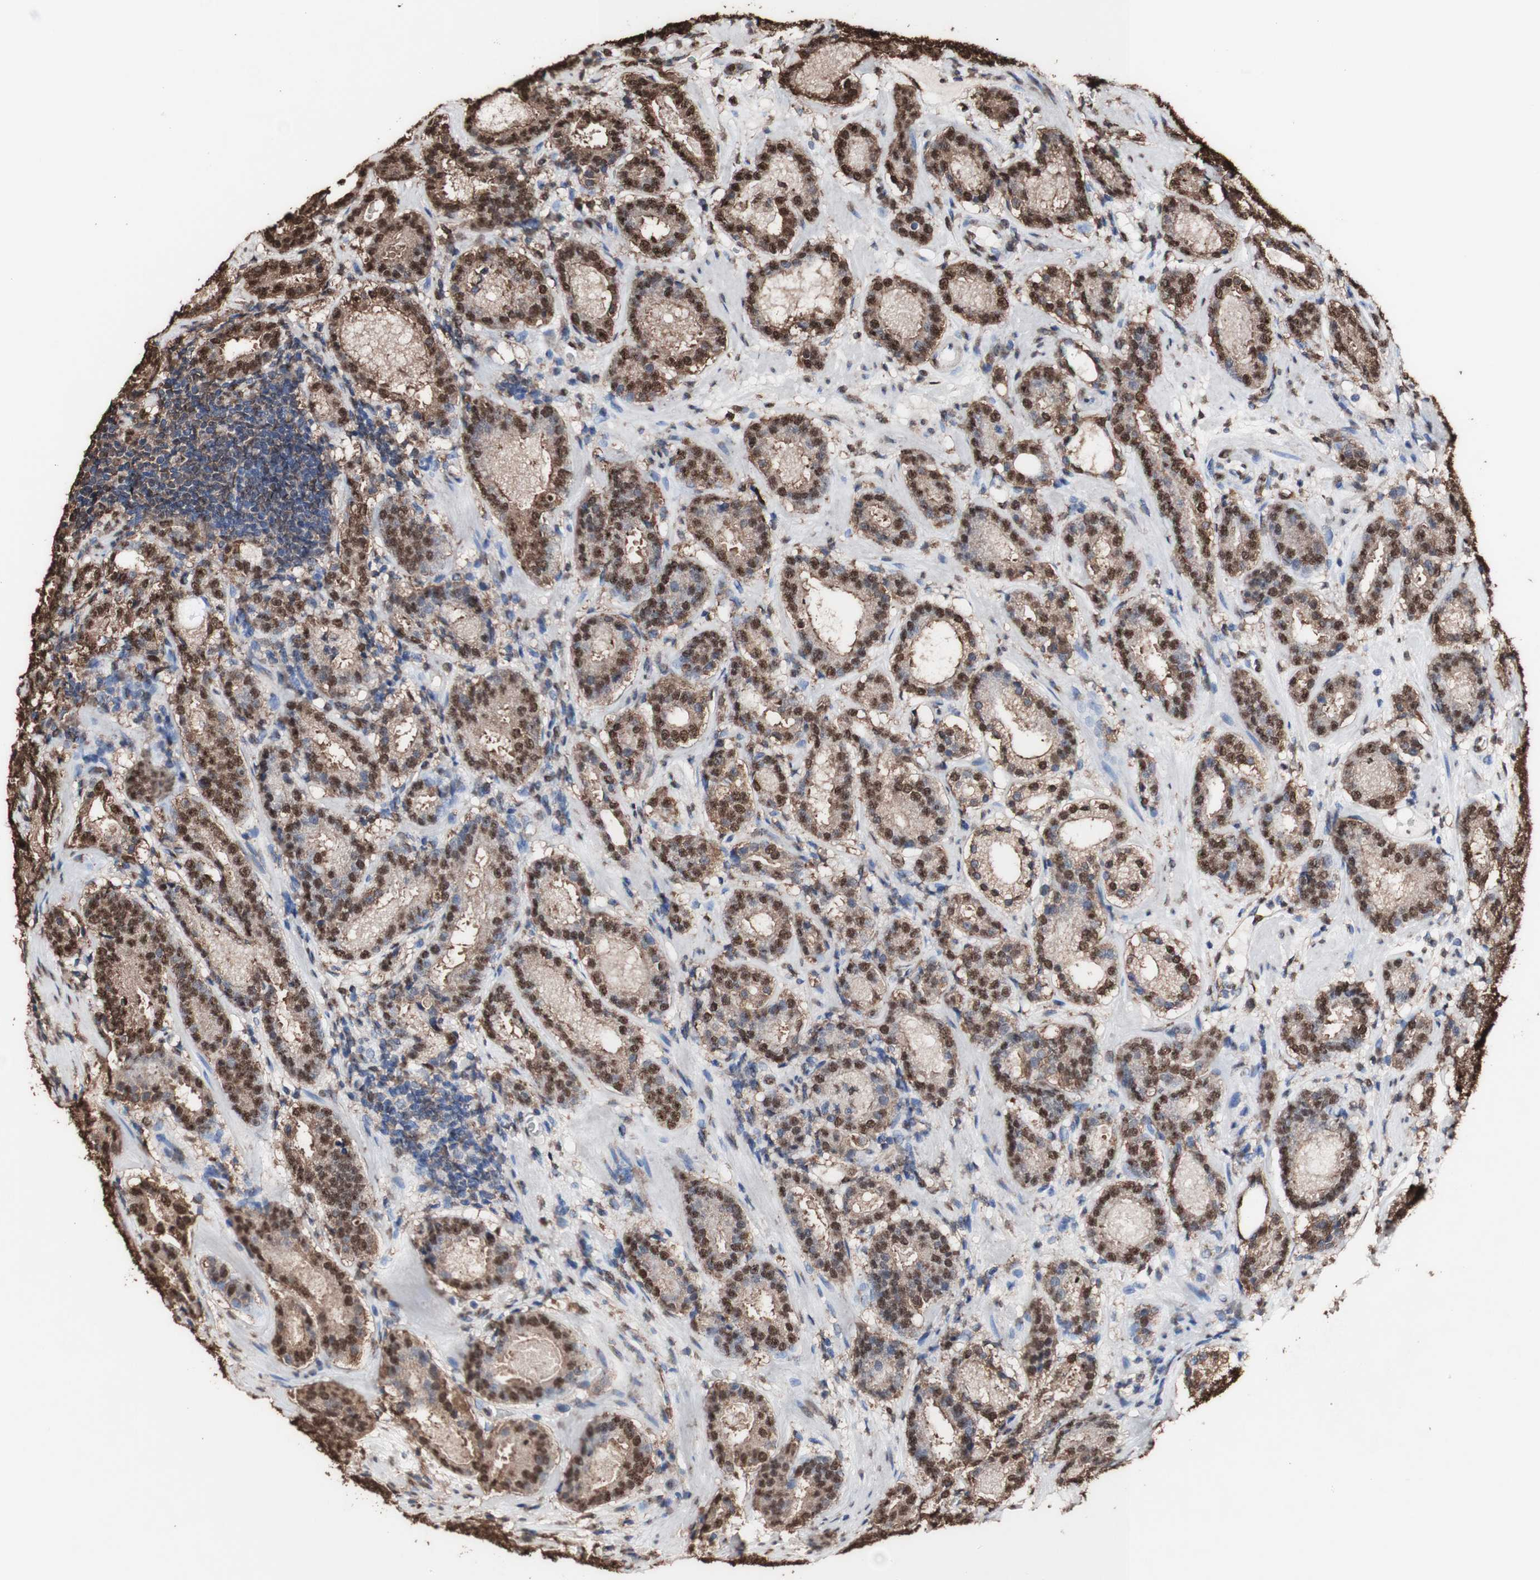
{"staining": {"intensity": "strong", "quantity": ">75%", "location": "cytoplasmic/membranous,nuclear"}, "tissue": "prostate cancer", "cell_type": "Tumor cells", "image_type": "cancer", "snomed": [{"axis": "morphology", "description": "Adenocarcinoma, Low grade"}, {"axis": "topography", "description": "Prostate"}], "caption": "Immunohistochemical staining of human prostate low-grade adenocarcinoma shows high levels of strong cytoplasmic/membranous and nuclear expression in about >75% of tumor cells. Nuclei are stained in blue.", "gene": "PIDD1", "patient": {"sex": "male", "age": 69}}